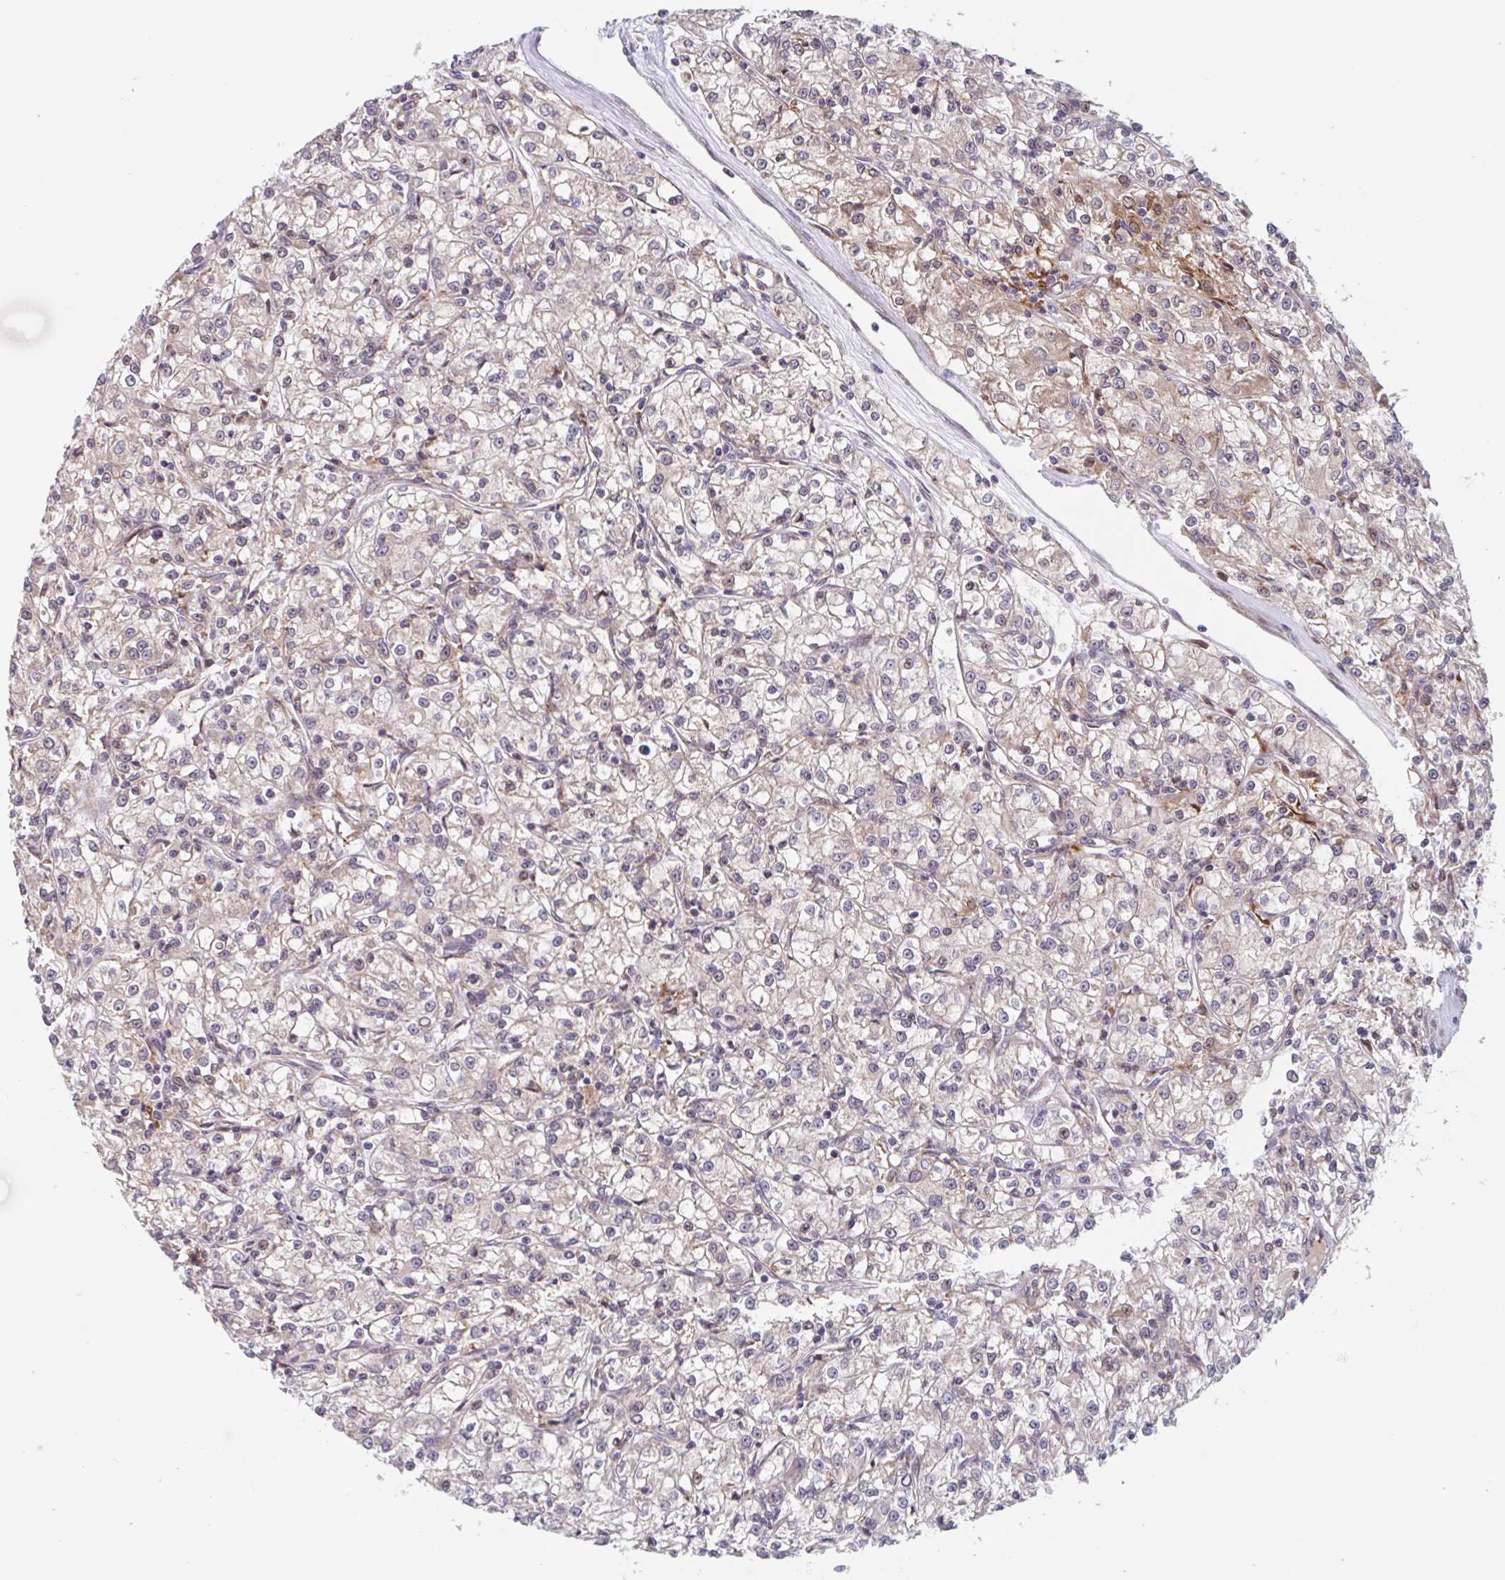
{"staining": {"intensity": "weak", "quantity": "<25%", "location": "cytoplasmic/membranous"}, "tissue": "renal cancer", "cell_type": "Tumor cells", "image_type": "cancer", "snomed": [{"axis": "morphology", "description": "Adenocarcinoma, NOS"}, {"axis": "topography", "description": "Kidney"}], "caption": "Immunohistochemistry (IHC) histopathology image of human renal cancer stained for a protein (brown), which reveals no staining in tumor cells.", "gene": "NUB1", "patient": {"sex": "female", "age": 59}}